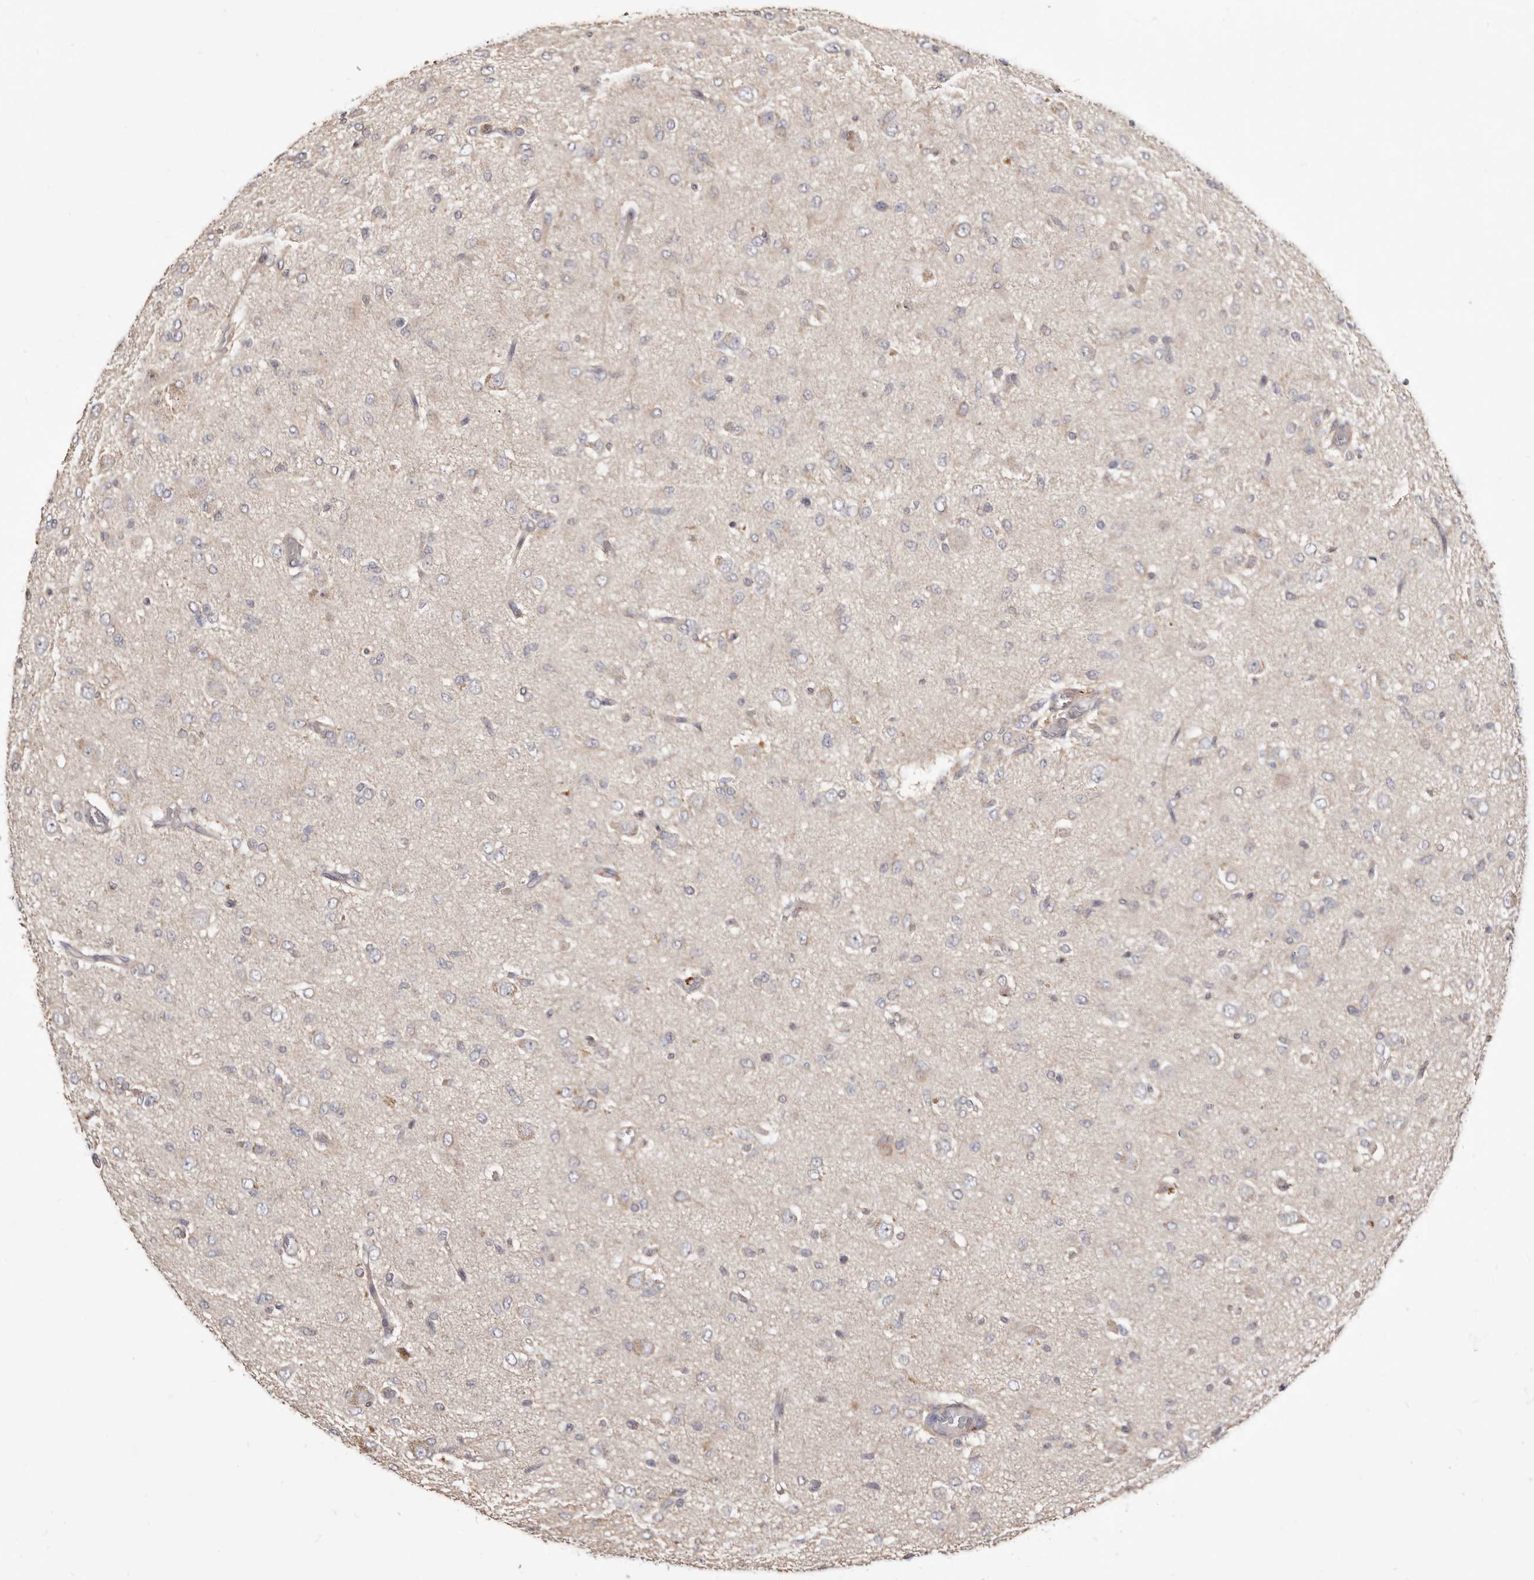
{"staining": {"intensity": "negative", "quantity": "none", "location": "none"}, "tissue": "glioma", "cell_type": "Tumor cells", "image_type": "cancer", "snomed": [{"axis": "morphology", "description": "Glioma, malignant, High grade"}, {"axis": "topography", "description": "Brain"}], "caption": "This micrograph is of high-grade glioma (malignant) stained with immunohistochemistry (IHC) to label a protein in brown with the nuclei are counter-stained blue. There is no positivity in tumor cells.", "gene": "LRRC25", "patient": {"sex": "female", "age": 59}}